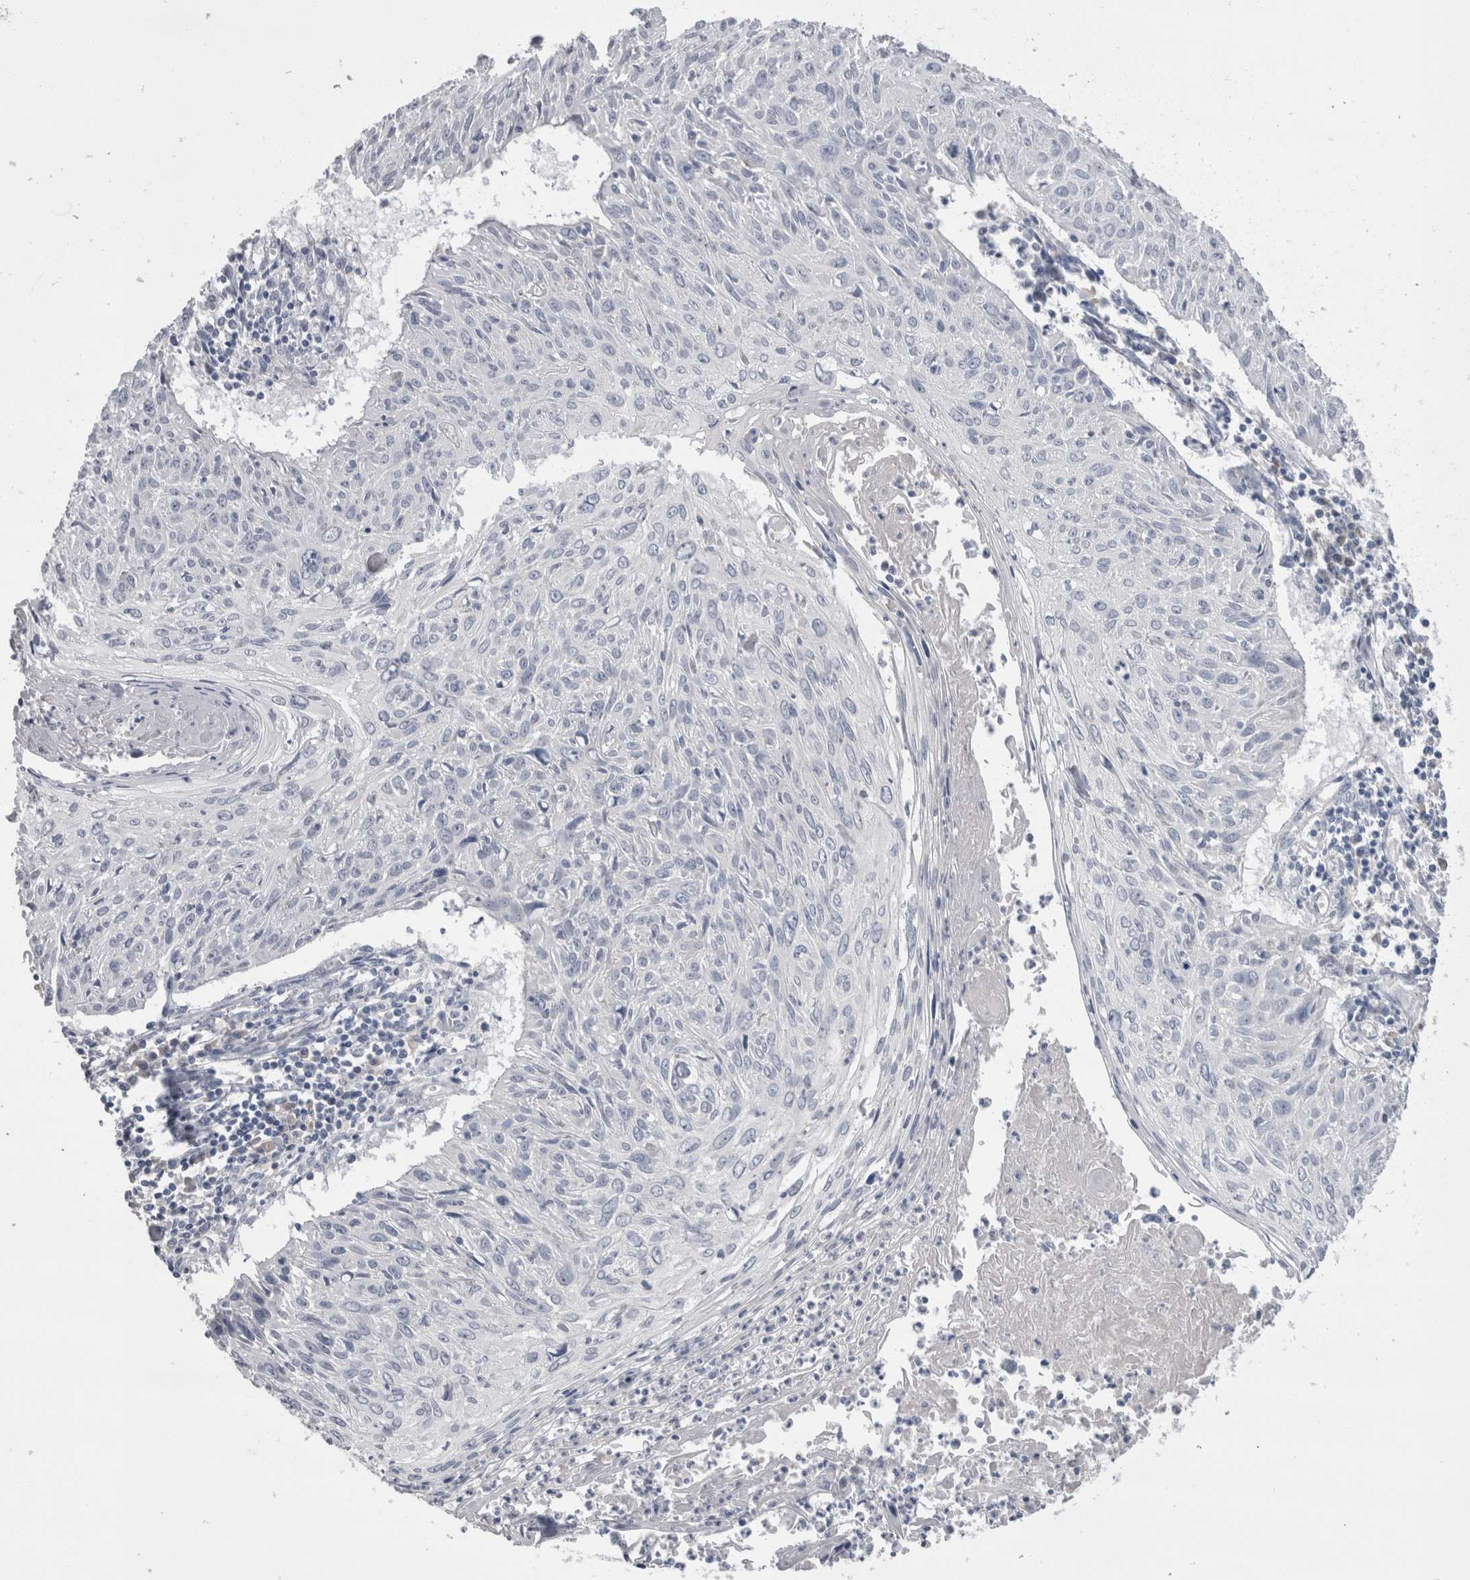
{"staining": {"intensity": "negative", "quantity": "none", "location": "none"}, "tissue": "cervical cancer", "cell_type": "Tumor cells", "image_type": "cancer", "snomed": [{"axis": "morphology", "description": "Squamous cell carcinoma, NOS"}, {"axis": "topography", "description": "Cervix"}], "caption": "Immunohistochemical staining of cervical squamous cell carcinoma exhibits no significant positivity in tumor cells. (Brightfield microscopy of DAB (3,3'-diaminobenzidine) immunohistochemistry at high magnification).", "gene": "REG1A", "patient": {"sex": "female", "age": 51}}